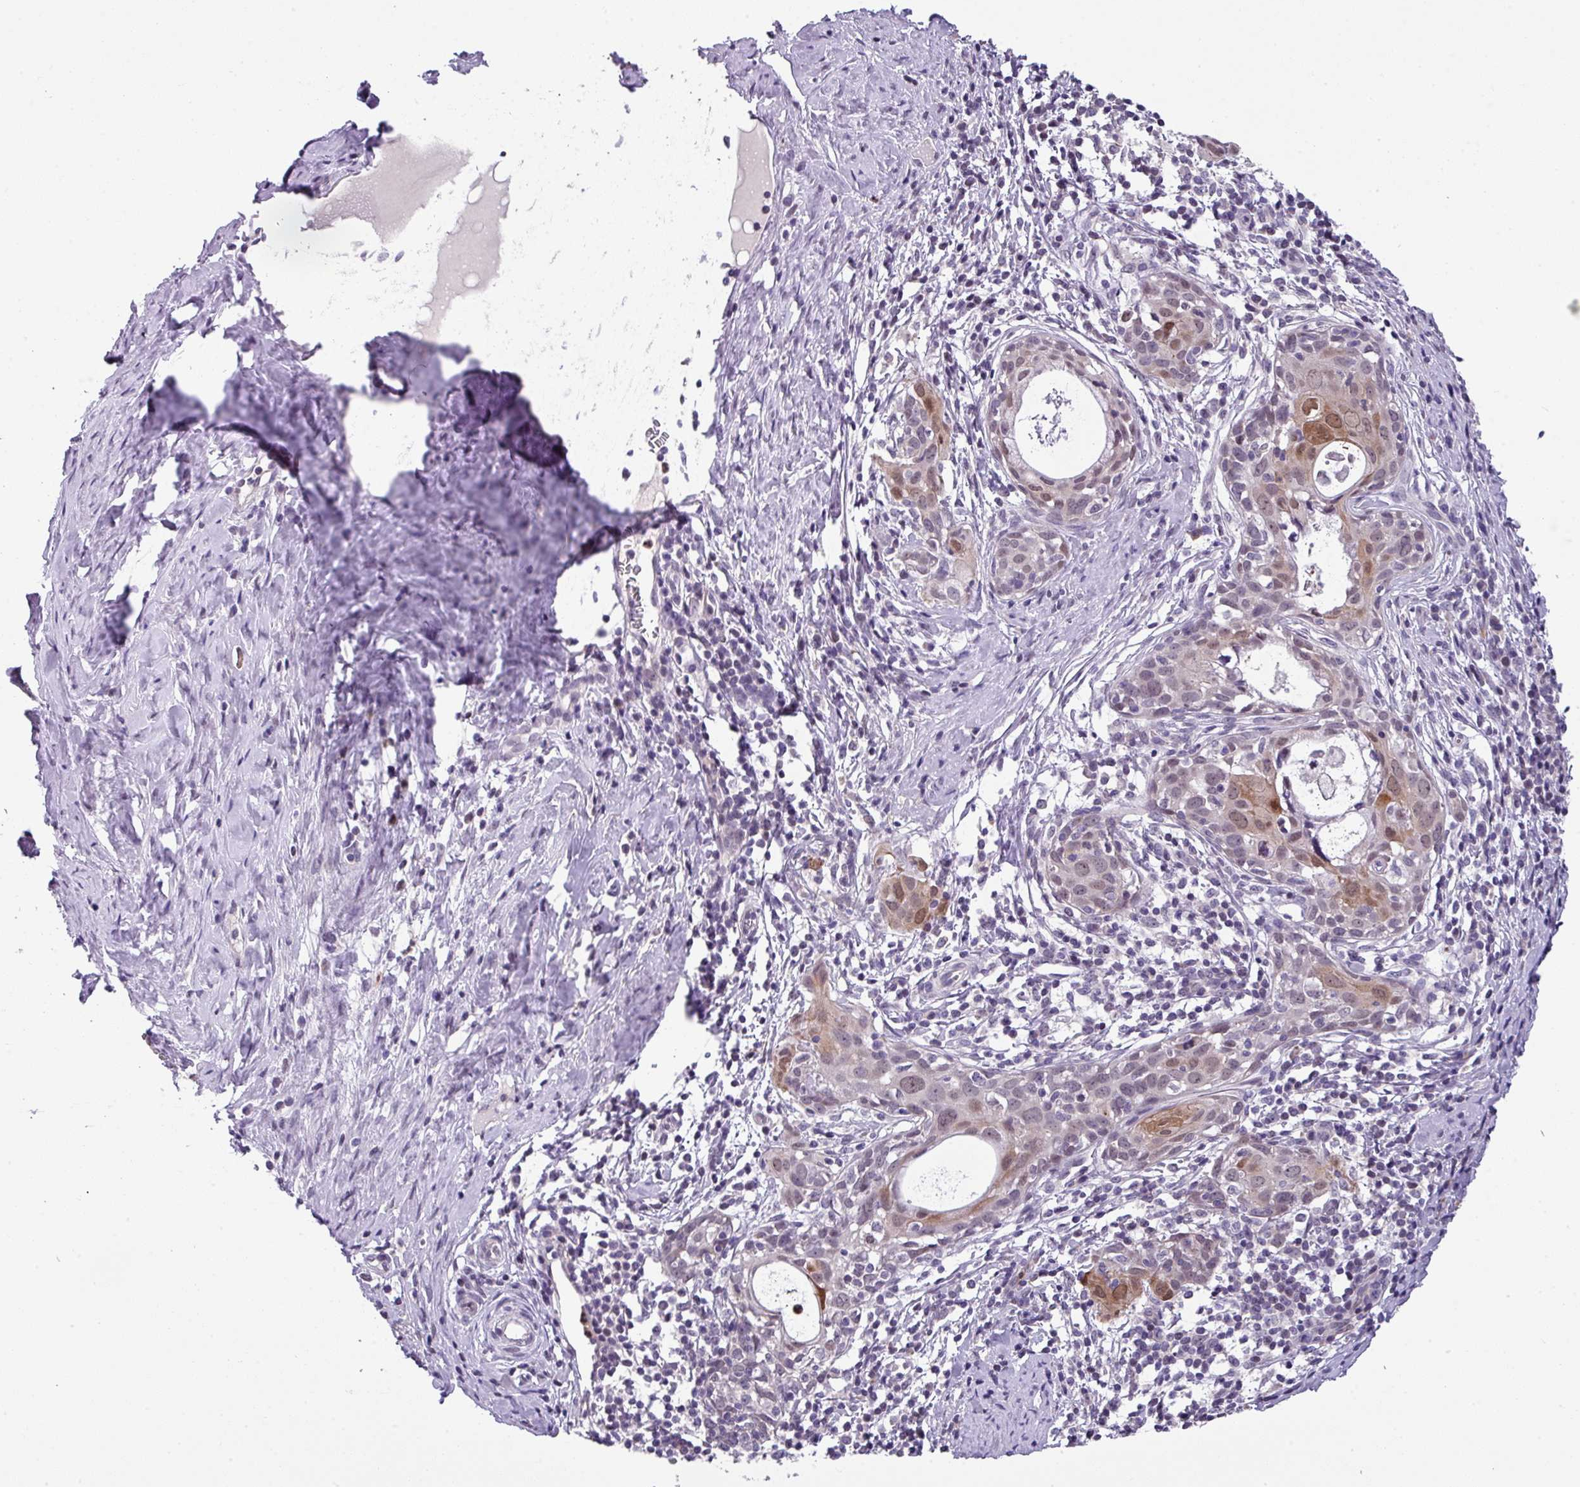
{"staining": {"intensity": "moderate", "quantity": "<25%", "location": "cytoplasmic/membranous,nuclear"}, "tissue": "cervical cancer", "cell_type": "Tumor cells", "image_type": "cancer", "snomed": [{"axis": "morphology", "description": "Squamous cell carcinoma, NOS"}, {"axis": "topography", "description": "Cervix"}], "caption": "Brown immunohistochemical staining in squamous cell carcinoma (cervical) shows moderate cytoplasmic/membranous and nuclear positivity in approximately <25% of tumor cells. Using DAB (brown) and hematoxylin (blue) stains, captured at high magnification using brightfield microscopy.", "gene": "ZFP3", "patient": {"sex": "female", "age": 52}}